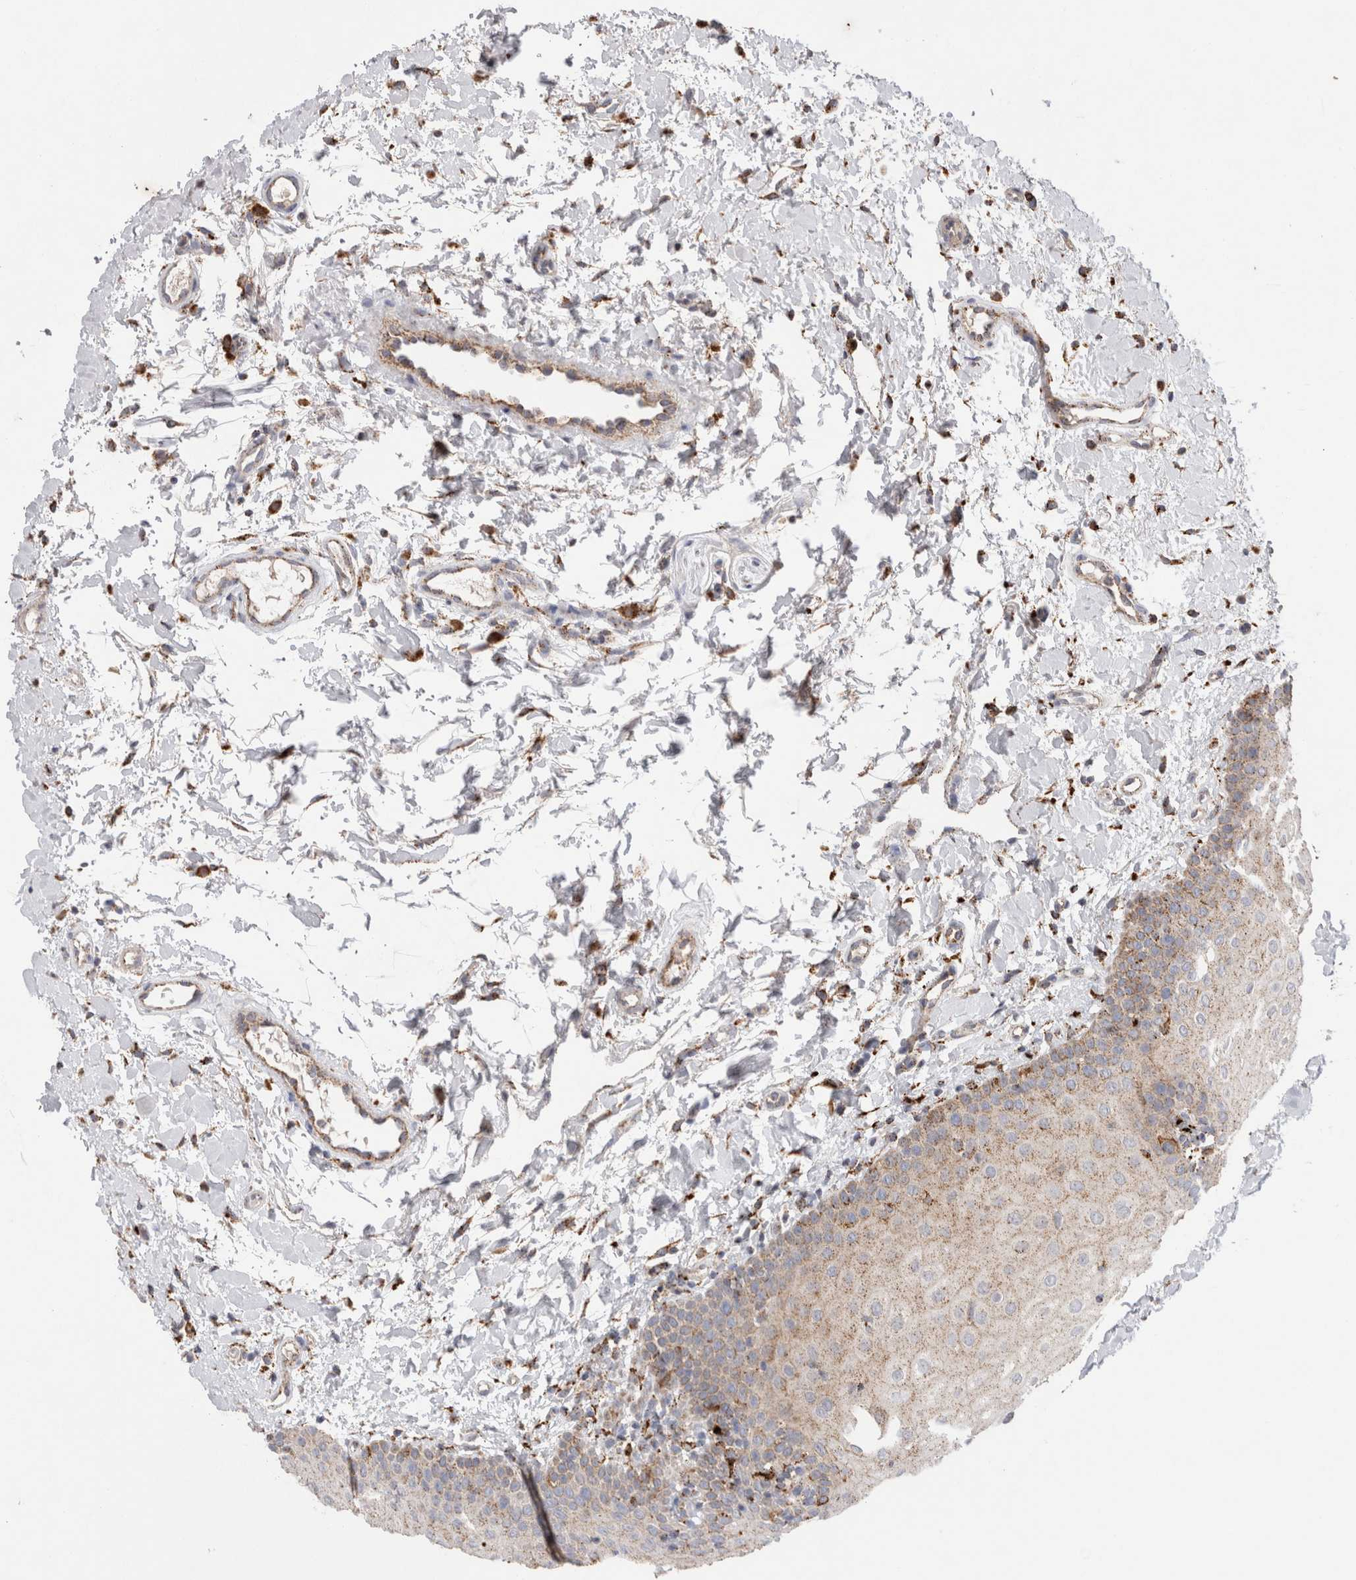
{"staining": {"intensity": "moderate", "quantity": "25%-75%", "location": "cytoplasmic/membranous"}, "tissue": "oral mucosa", "cell_type": "Squamous epithelial cells", "image_type": "normal", "snomed": [{"axis": "morphology", "description": "Normal tissue, NOS"}, {"axis": "topography", "description": "Skin"}, {"axis": "topography", "description": "Oral tissue"}], "caption": "A high-resolution photomicrograph shows immunohistochemistry (IHC) staining of benign oral mucosa, which displays moderate cytoplasmic/membranous staining in about 25%-75% of squamous epithelial cells.", "gene": "CTSA", "patient": {"sex": "male", "age": 84}}